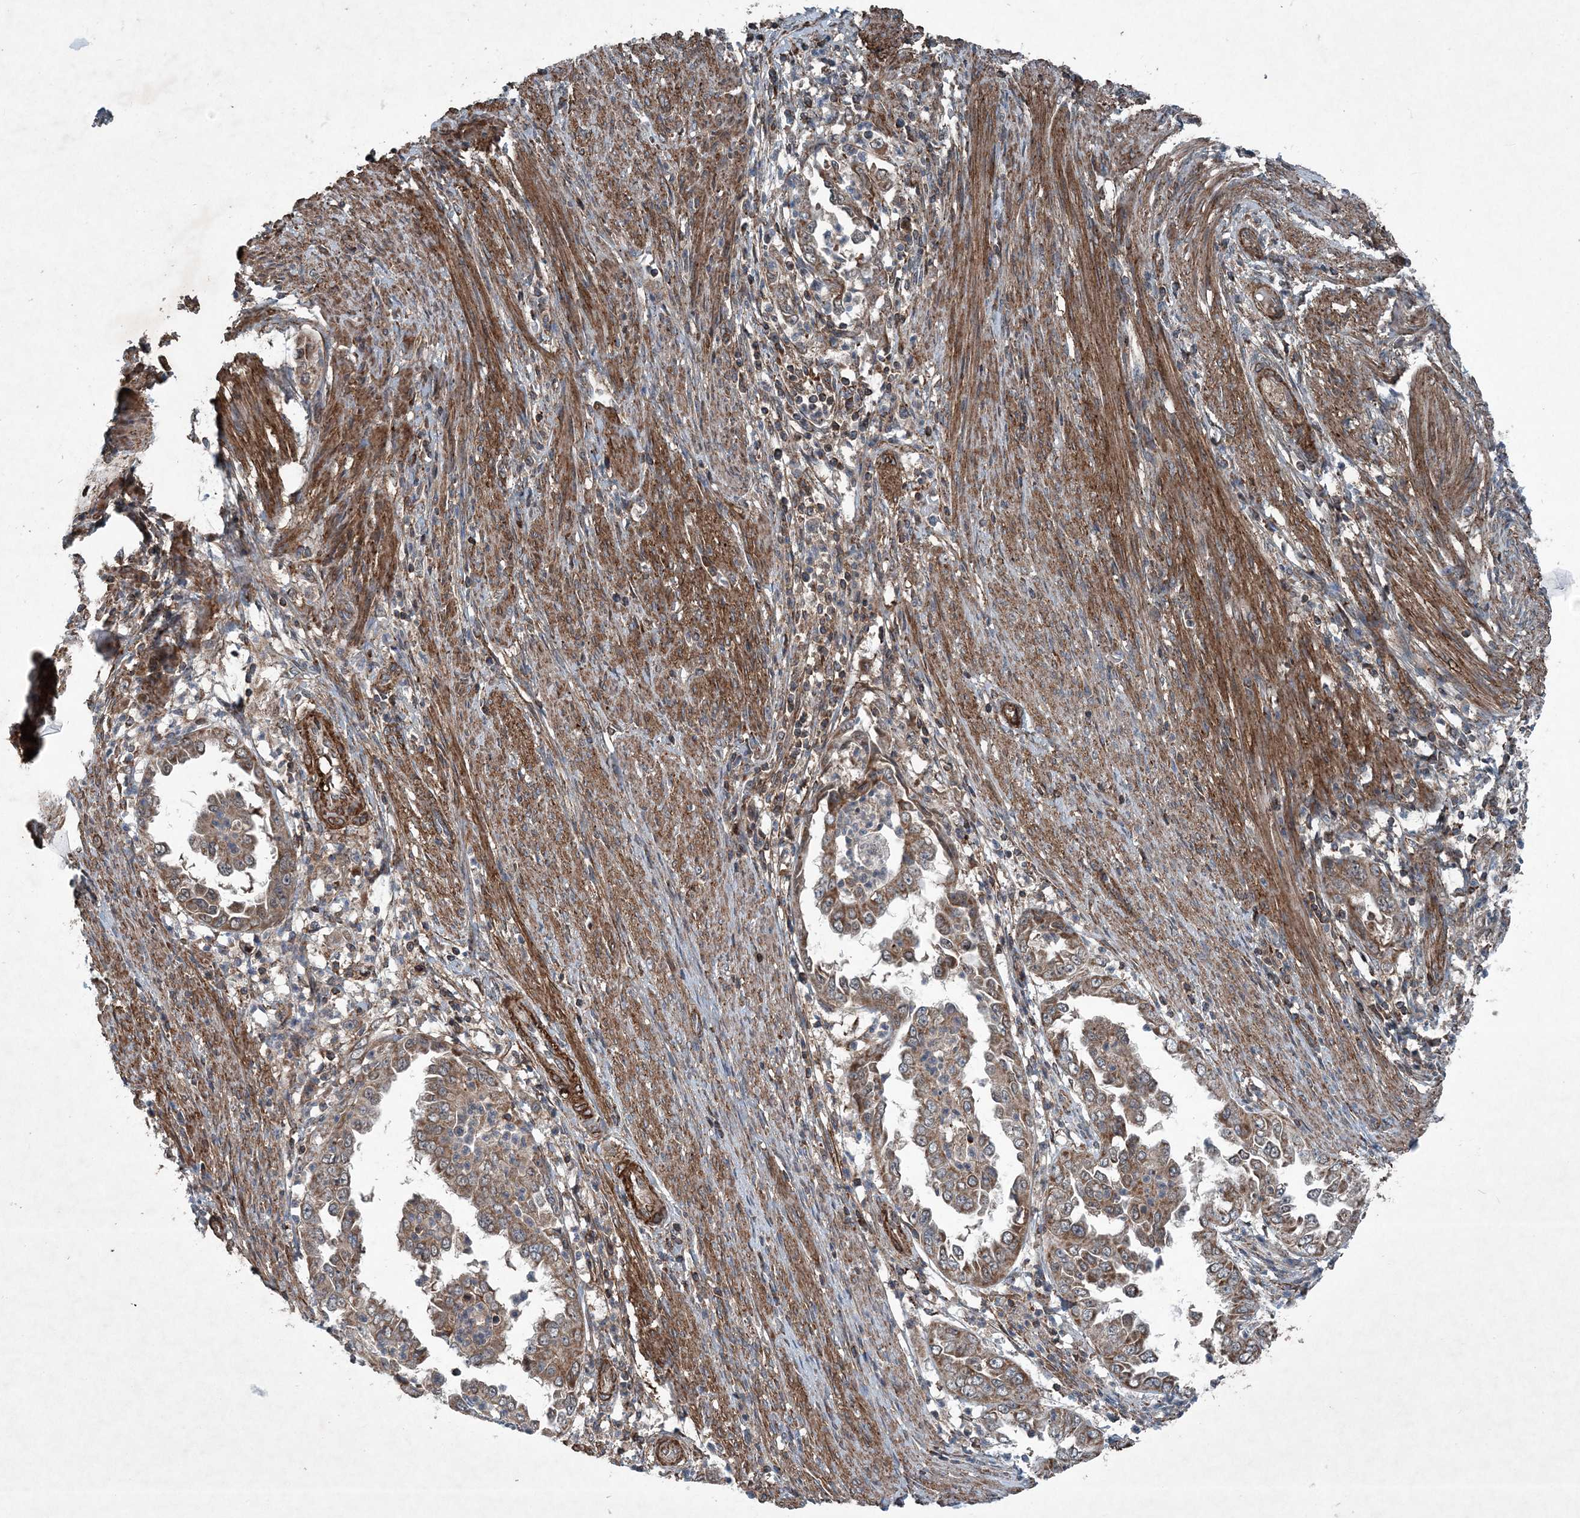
{"staining": {"intensity": "moderate", "quantity": ">75%", "location": "cytoplasmic/membranous"}, "tissue": "endometrial cancer", "cell_type": "Tumor cells", "image_type": "cancer", "snomed": [{"axis": "morphology", "description": "Adenocarcinoma, NOS"}, {"axis": "topography", "description": "Endometrium"}], "caption": "DAB (3,3'-diaminobenzidine) immunohistochemical staining of adenocarcinoma (endometrial) shows moderate cytoplasmic/membranous protein staining in about >75% of tumor cells.", "gene": "NDUFA2", "patient": {"sex": "female", "age": 85}}